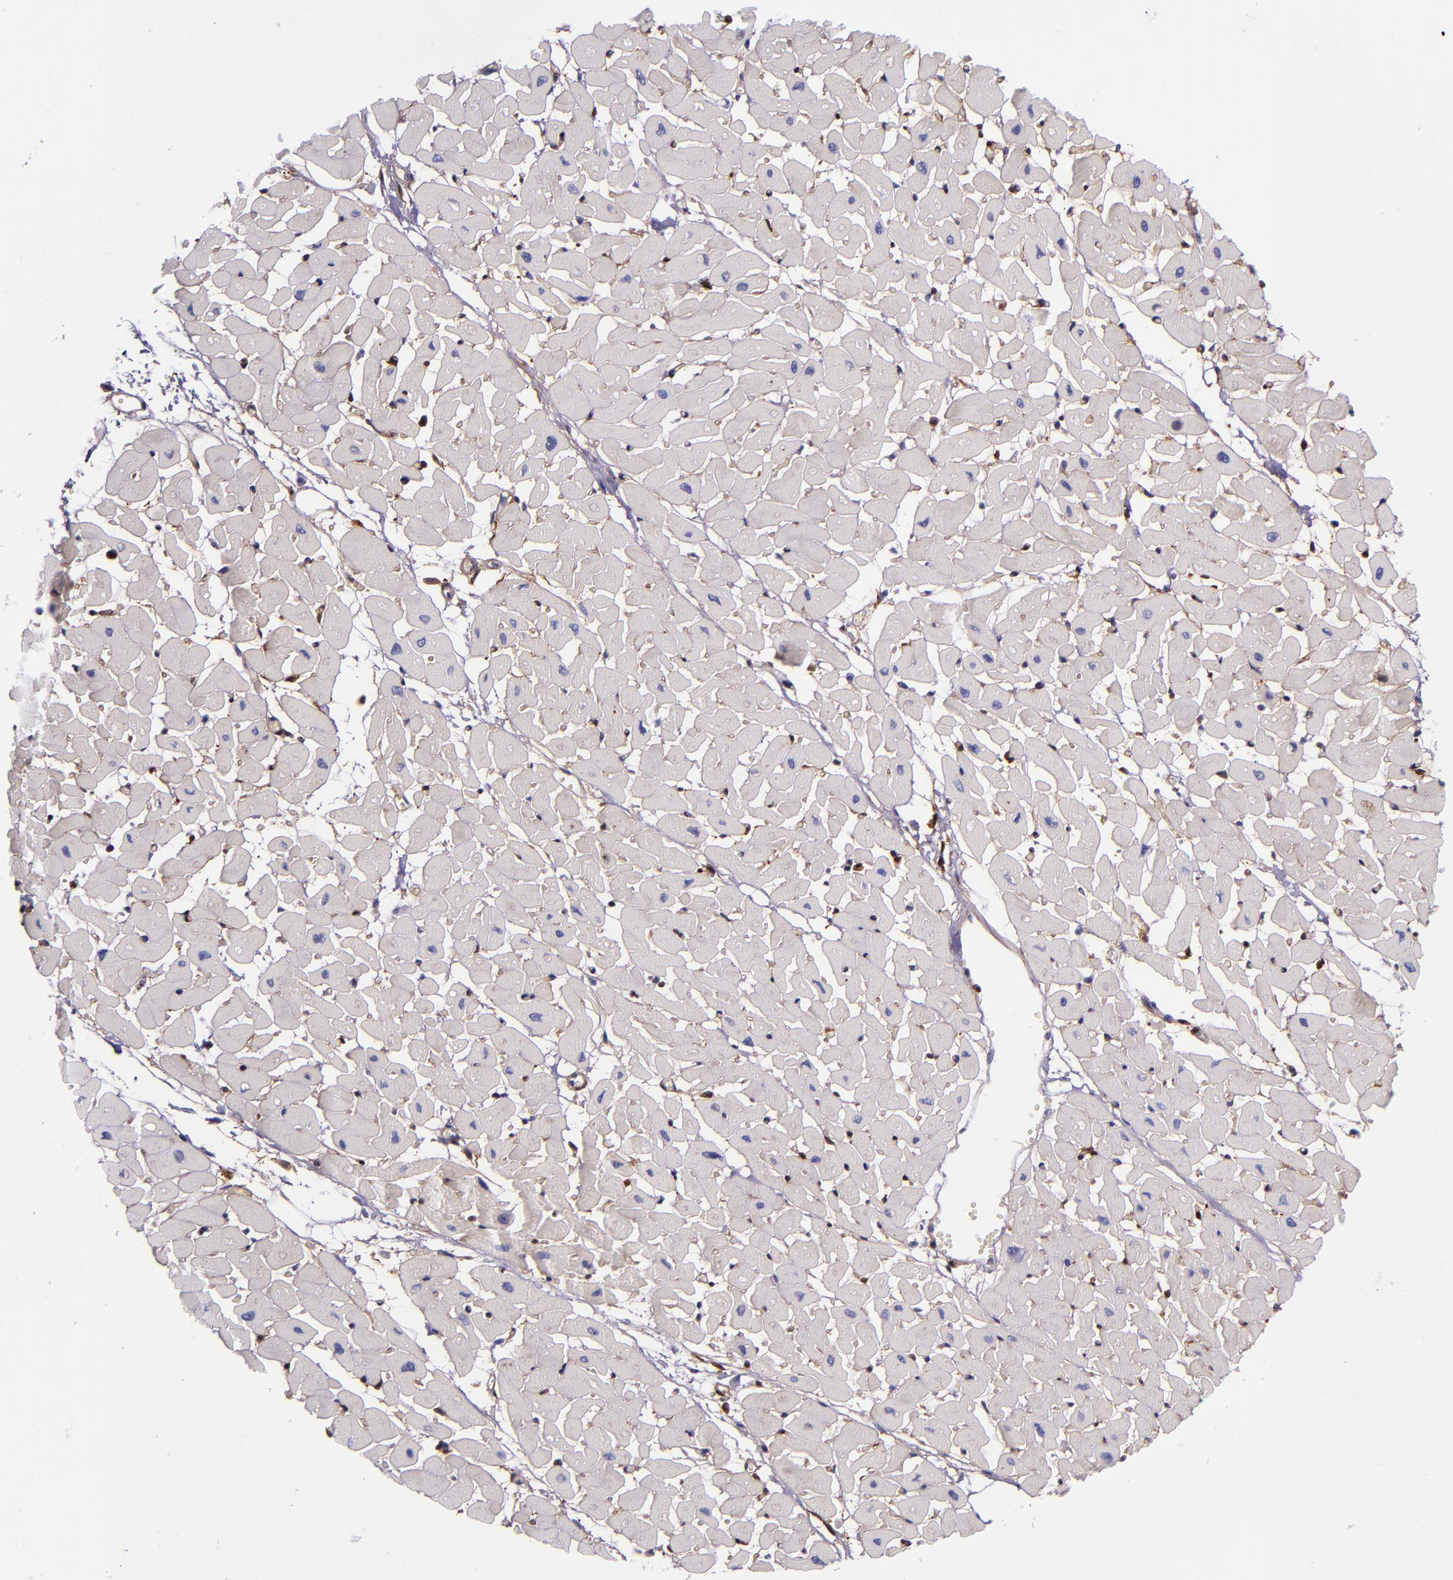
{"staining": {"intensity": "weak", "quantity": "<25%", "location": "cytoplasmic/membranous"}, "tissue": "heart muscle", "cell_type": "Cardiomyocytes", "image_type": "normal", "snomed": [{"axis": "morphology", "description": "Normal tissue, NOS"}, {"axis": "topography", "description": "Heart"}], "caption": "The micrograph exhibits no significant positivity in cardiomyocytes of heart muscle.", "gene": "LGALS1", "patient": {"sex": "female", "age": 19}}